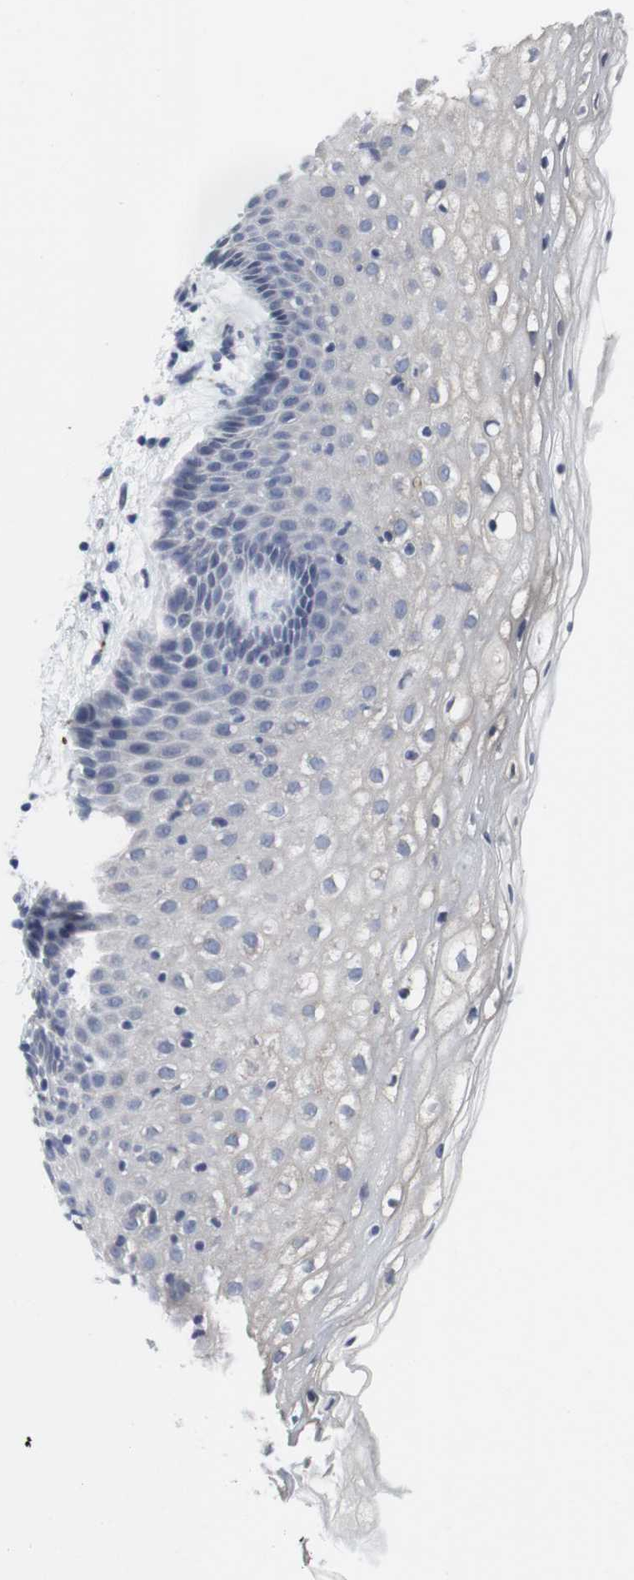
{"staining": {"intensity": "negative", "quantity": "none", "location": "none"}, "tissue": "vagina", "cell_type": "Squamous epithelial cells", "image_type": "normal", "snomed": [{"axis": "morphology", "description": "Normal tissue, NOS"}, {"axis": "topography", "description": "Vagina"}], "caption": "IHC image of normal vagina stained for a protein (brown), which shows no expression in squamous epithelial cells.", "gene": "SNCG", "patient": {"sex": "female", "age": 44}}